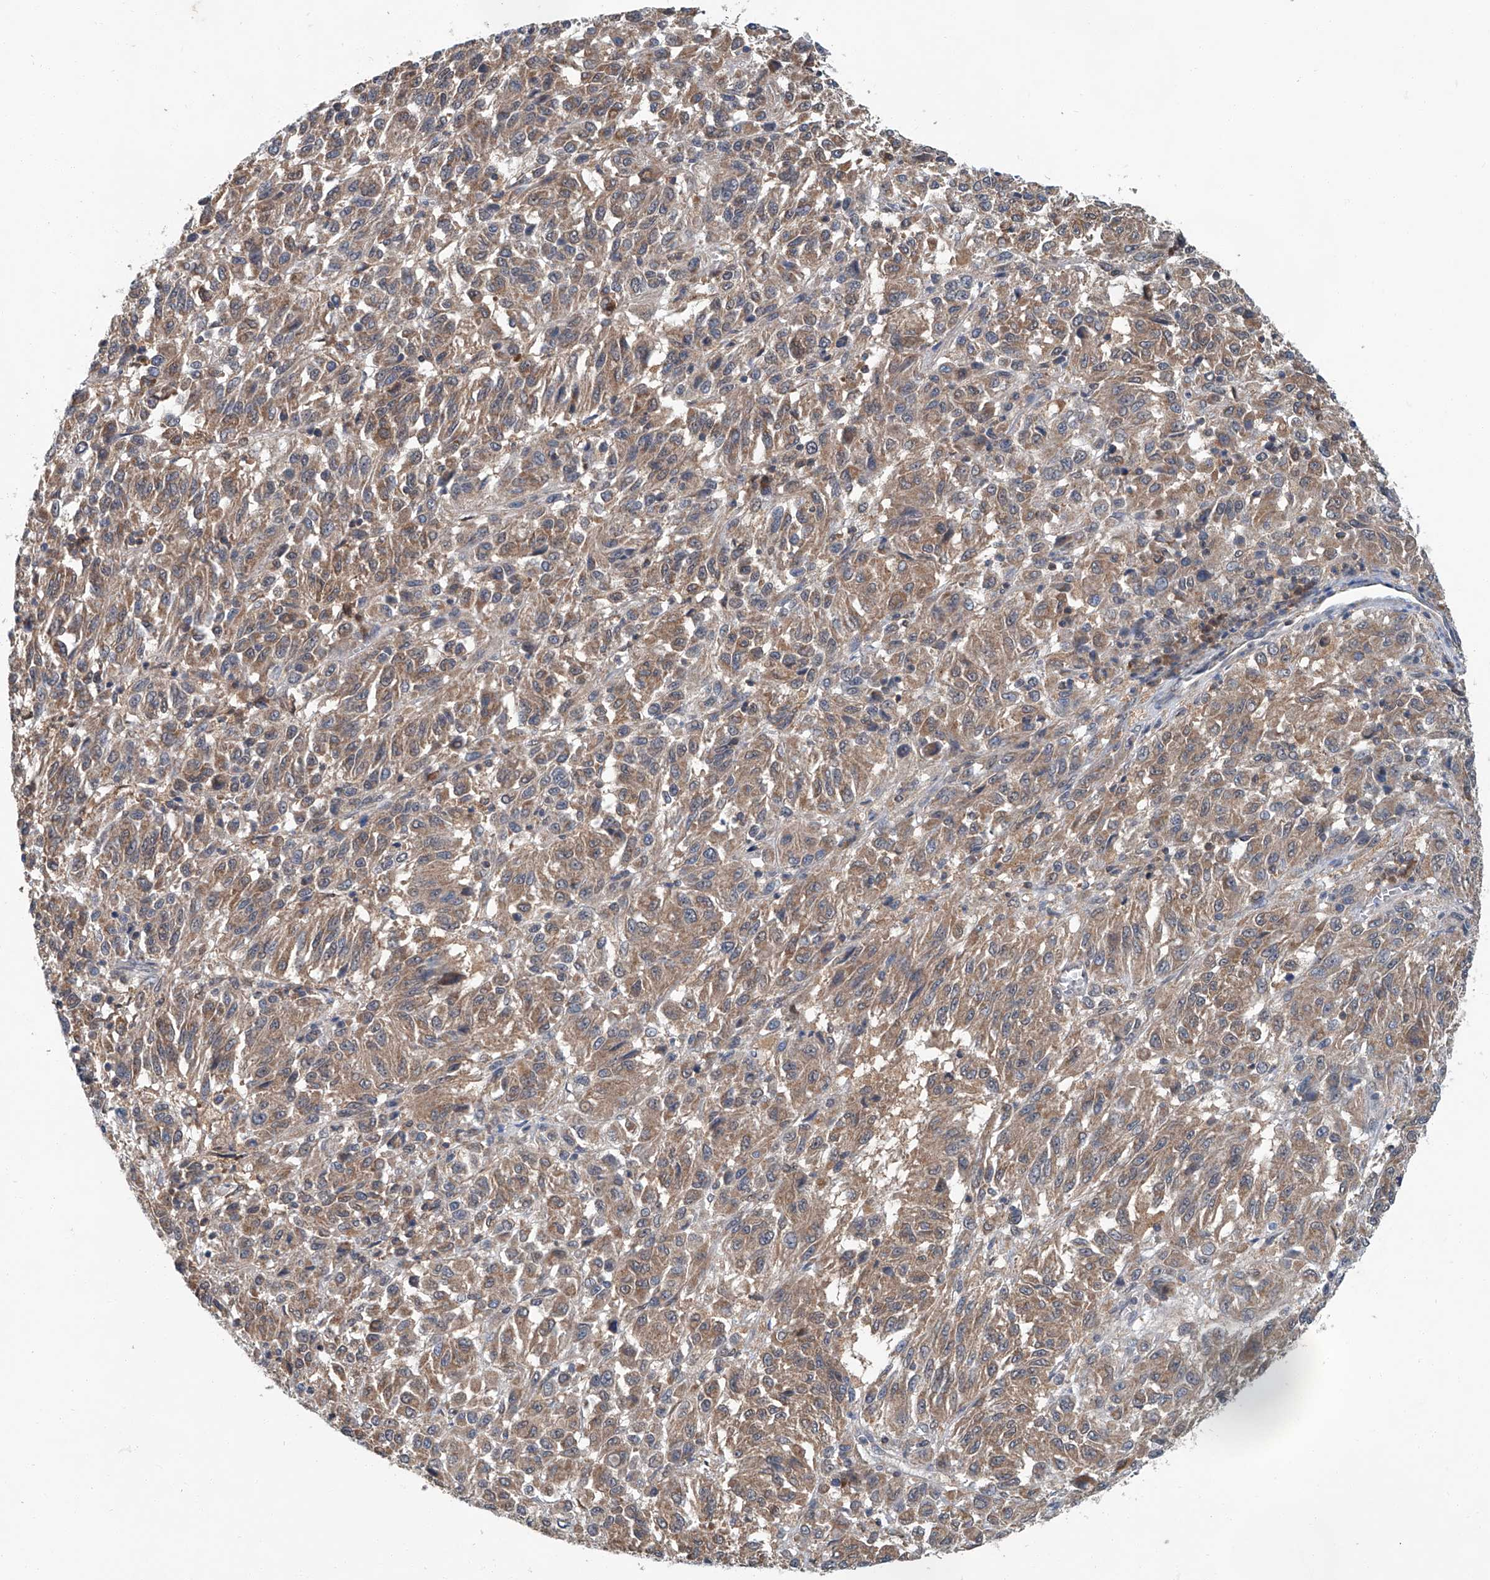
{"staining": {"intensity": "moderate", "quantity": ">75%", "location": "cytoplasmic/membranous"}, "tissue": "melanoma", "cell_type": "Tumor cells", "image_type": "cancer", "snomed": [{"axis": "morphology", "description": "Malignant melanoma, Metastatic site"}, {"axis": "topography", "description": "Lung"}], "caption": "DAB (3,3'-diaminobenzidine) immunohistochemical staining of human melanoma displays moderate cytoplasmic/membranous protein staining in about >75% of tumor cells.", "gene": "CLK1", "patient": {"sex": "male", "age": 64}}